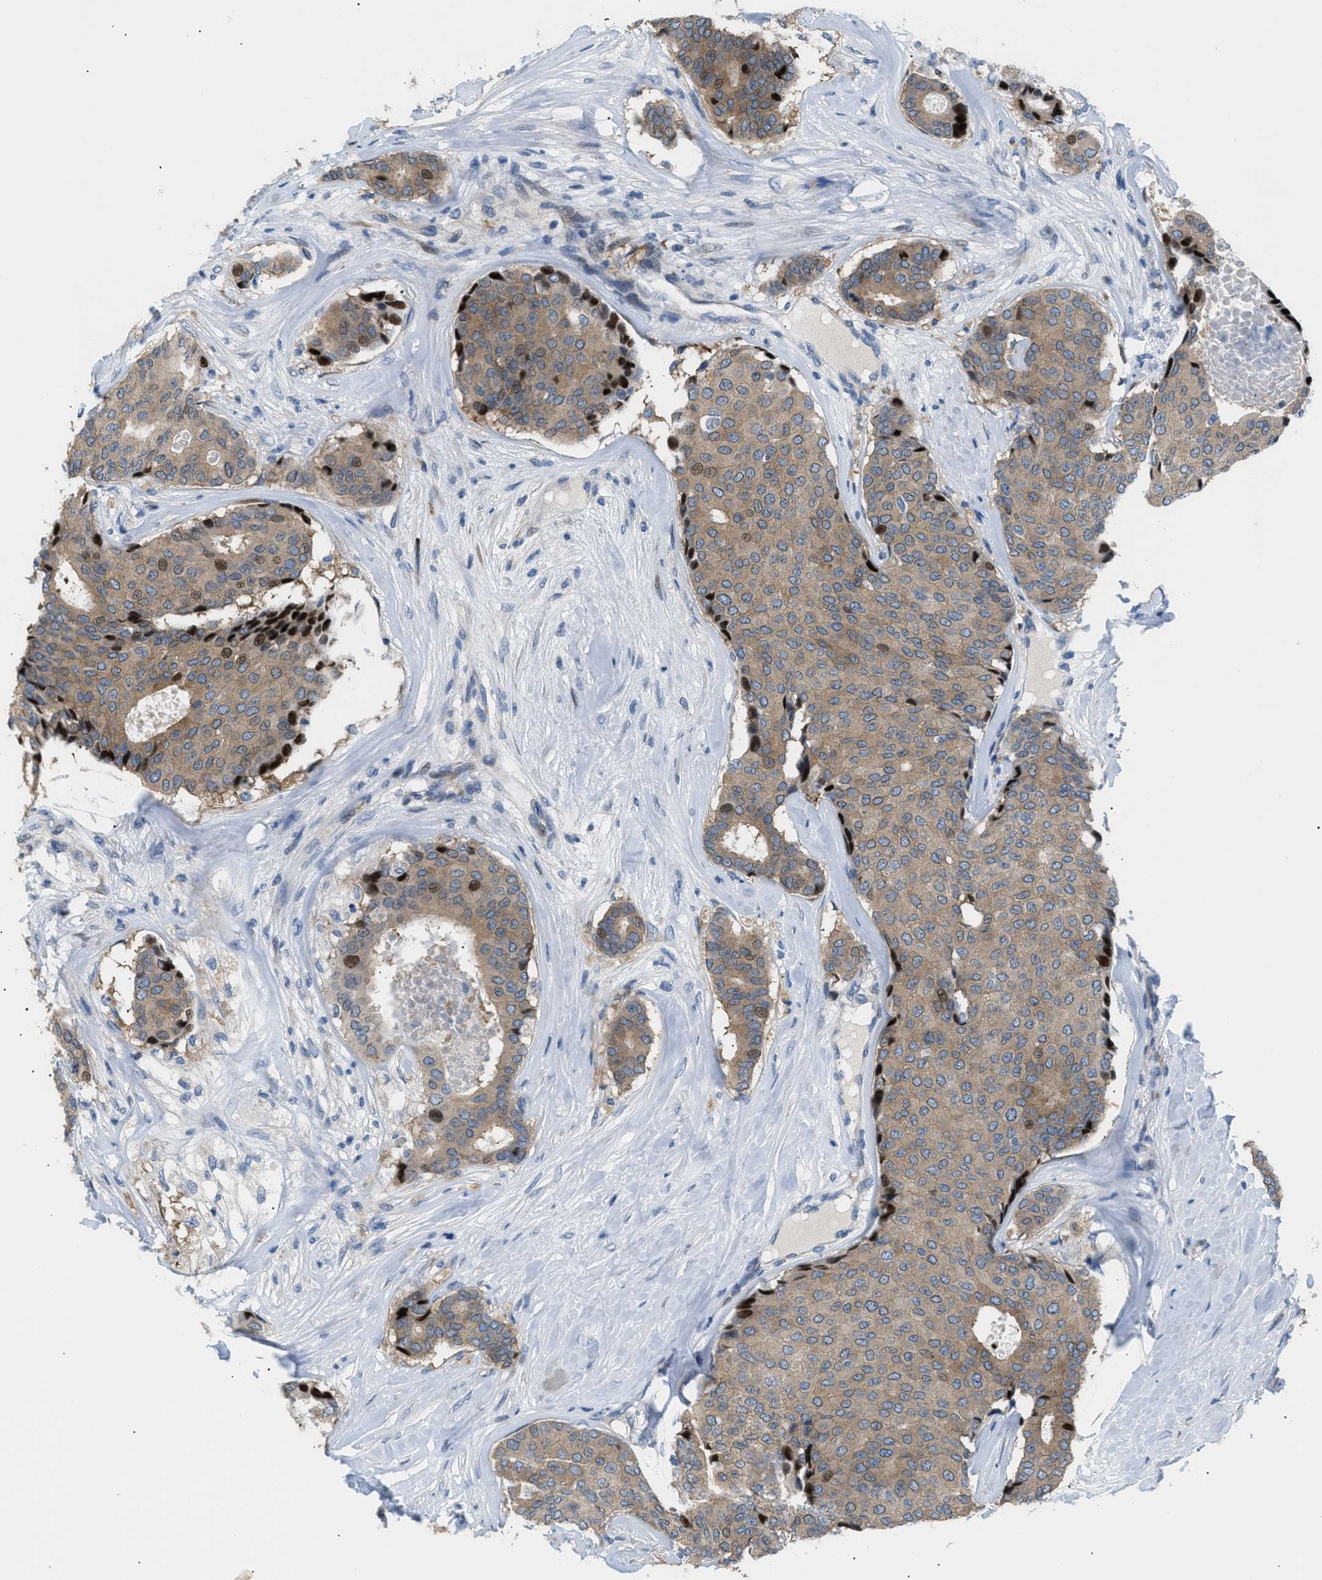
{"staining": {"intensity": "moderate", "quantity": ">75%", "location": "cytoplasmic/membranous,nuclear"}, "tissue": "breast cancer", "cell_type": "Tumor cells", "image_type": "cancer", "snomed": [{"axis": "morphology", "description": "Duct carcinoma"}, {"axis": "topography", "description": "Breast"}], "caption": "A micrograph of breast intraductal carcinoma stained for a protein exhibits moderate cytoplasmic/membranous and nuclear brown staining in tumor cells.", "gene": "ICA1", "patient": {"sex": "female", "age": 75}}